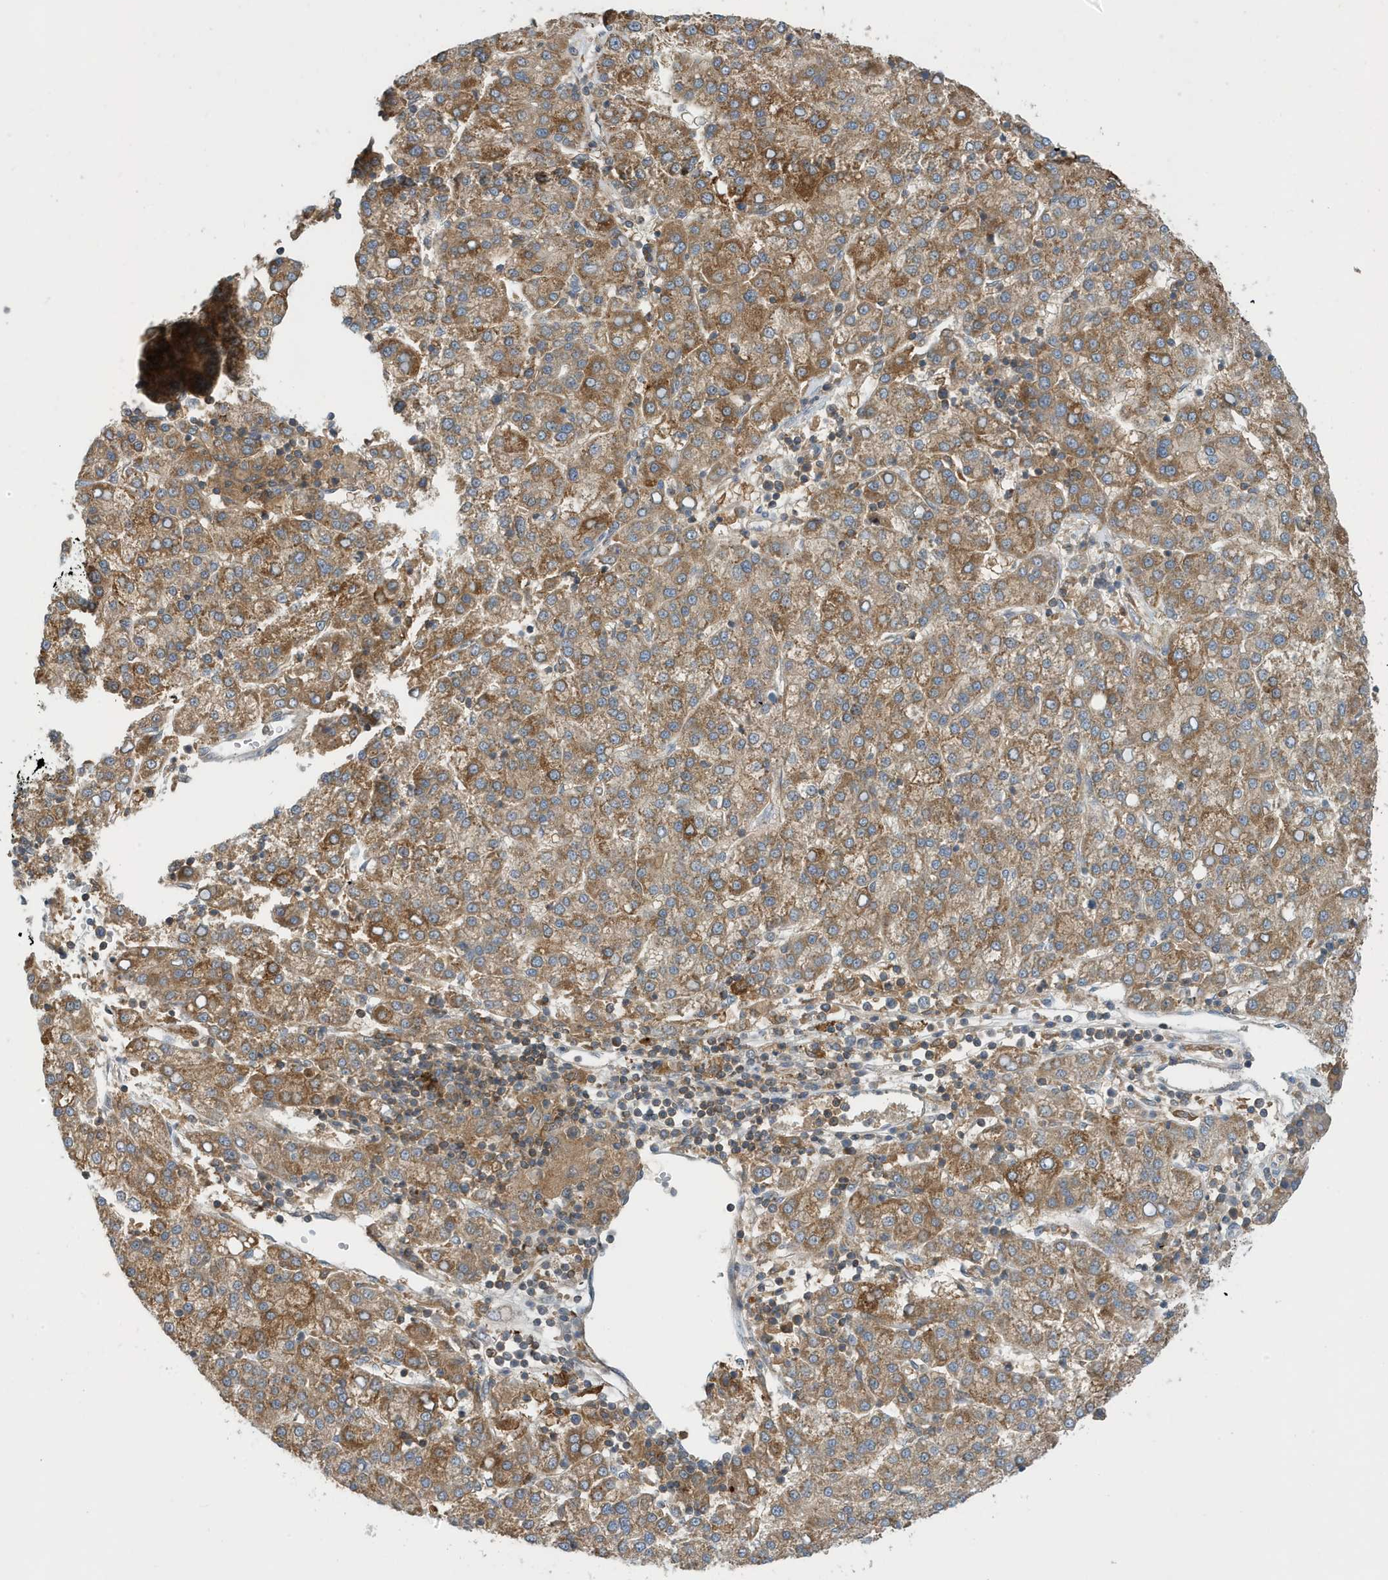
{"staining": {"intensity": "moderate", "quantity": ">75%", "location": "cytoplasmic/membranous"}, "tissue": "liver cancer", "cell_type": "Tumor cells", "image_type": "cancer", "snomed": [{"axis": "morphology", "description": "Carcinoma, Hepatocellular, NOS"}, {"axis": "topography", "description": "Liver"}], "caption": "DAB immunohistochemical staining of human liver hepatocellular carcinoma reveals moderate cytoplasmic/membranous protein staining in approximately >75% of tumor cells.", "gene": "NSUN3", "patient": {"sex": "female", "age": 58}}